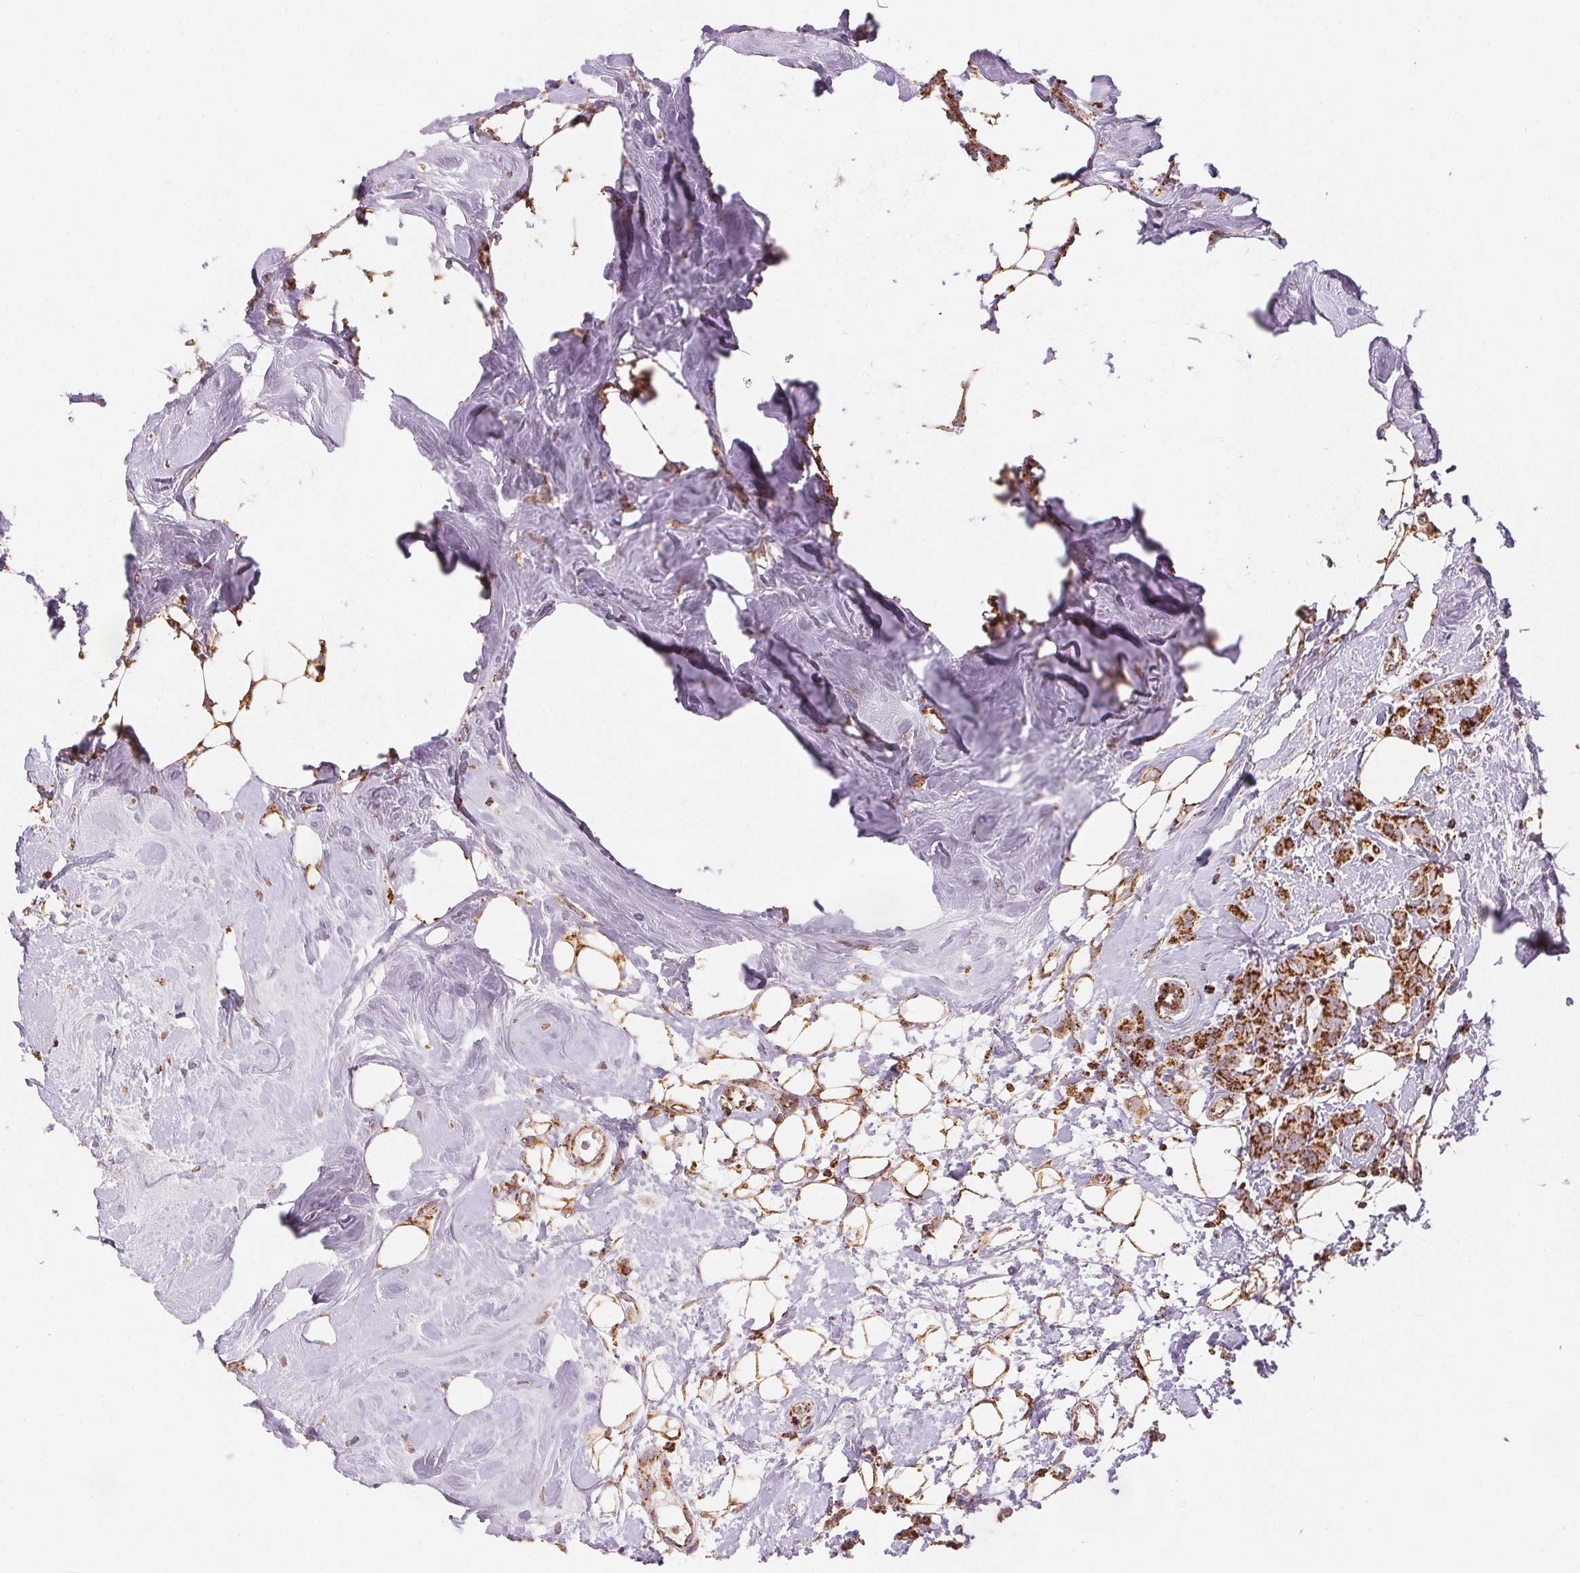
{"staining": {"intensity": "strong", "quantity": ">75%", "location": "cytoplasmic/membranous"}, "tissue": "breast cancer", "cell_type": "Tumor cells", "image_type": "cancer", "snomed": [{"axis": "morphology", "description": "Lobular carcinoma"}, {"axis": "topography", "description": "Breast"}], "caption": "High-magnification brightfield microscopy of breast lobular carcinoma stained with DAB (brown) and counterstained with hematoxylin (blue). tumor cells exhibit strong cytoplasmic/membranous positivity is present in approximately>75% of cells.", "gene": "SDHB", "patient": {"sex": "female", "age": 49}}